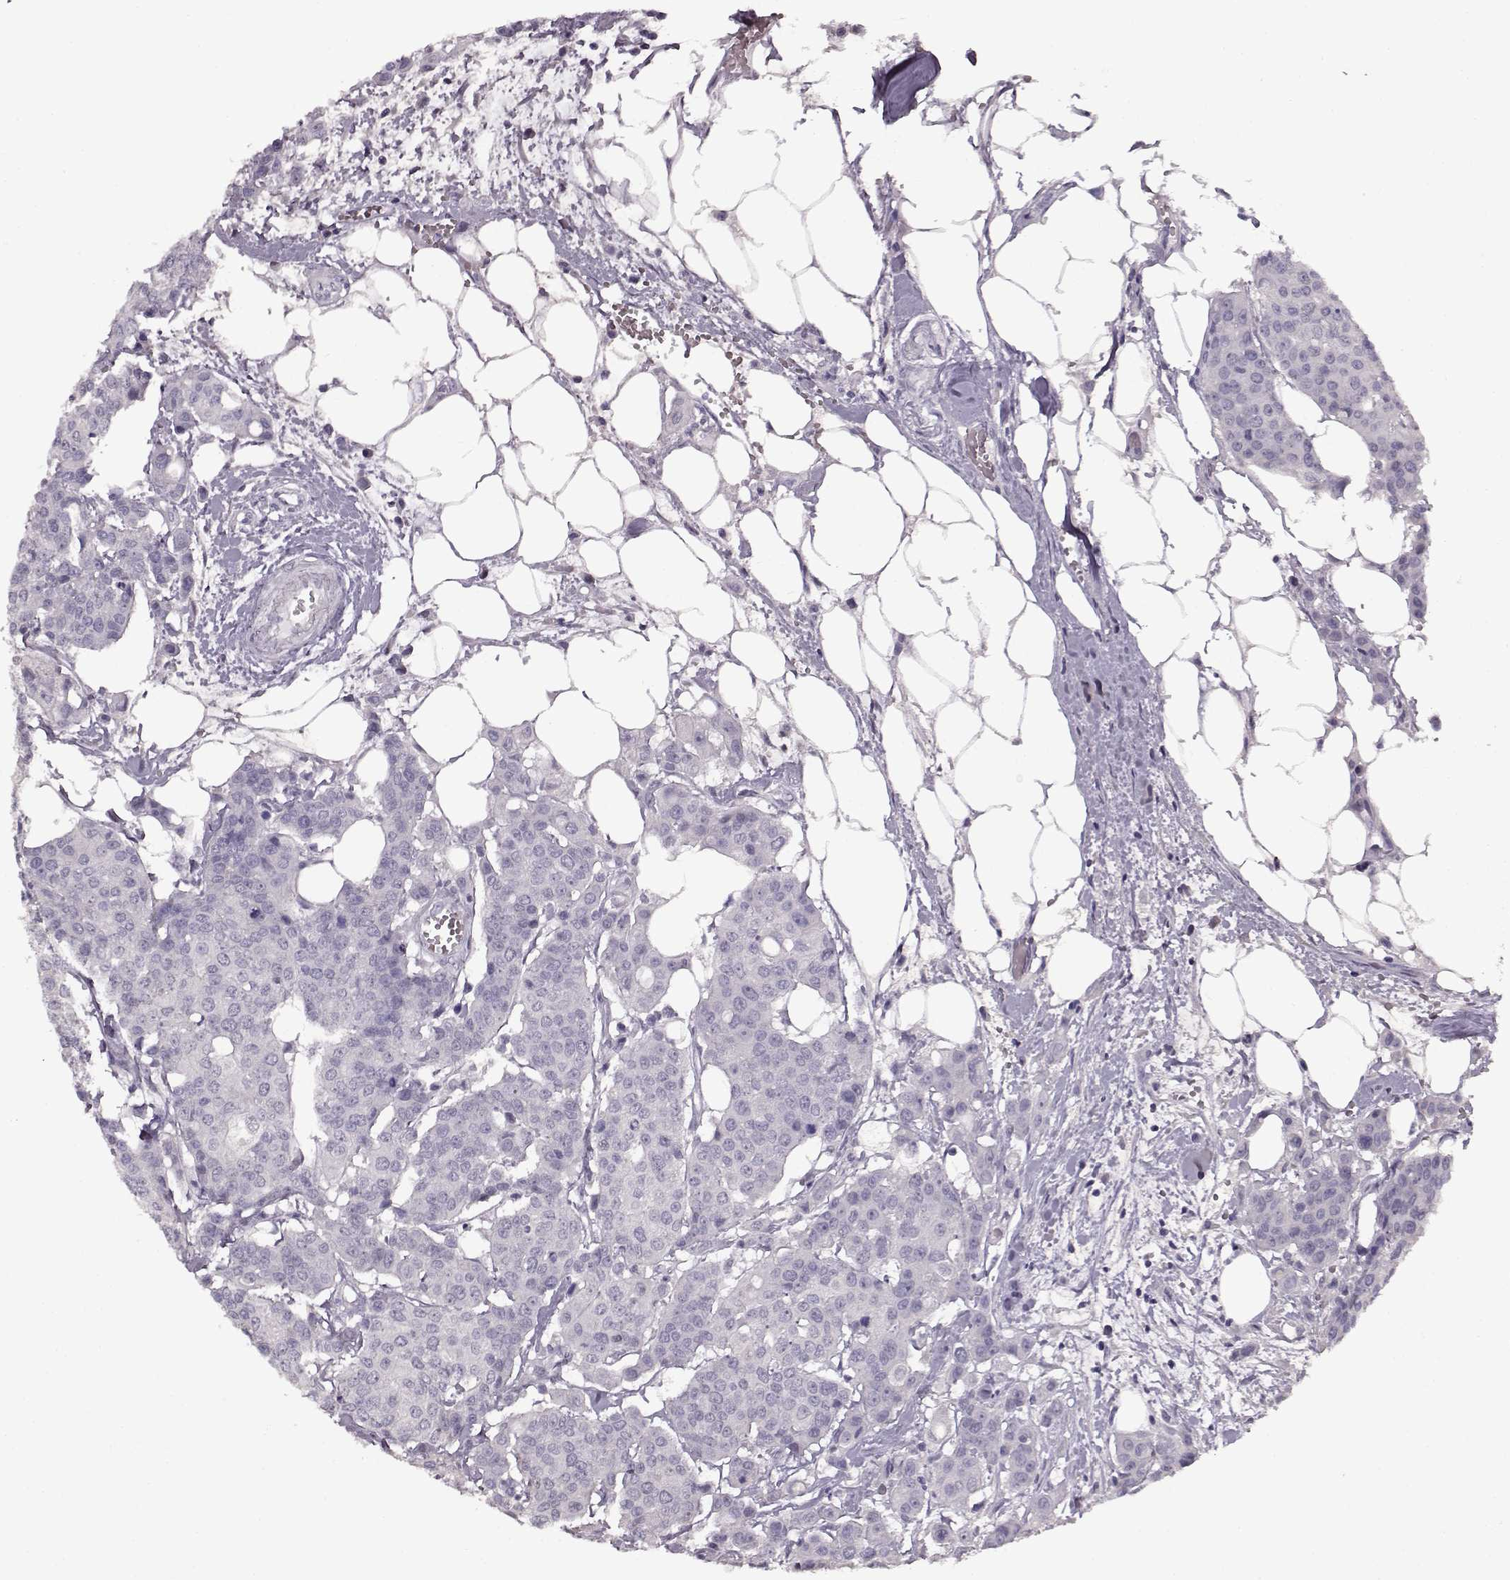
{"staining": {"intensity": "negative", "quantity": "none", "location": "none"}, "tissue": "carcinoid", "cell_type": "Tumor cells", "image_type": "cancer", "snomed": [{"axis": "morphology", "description": "Carcinoid, malignant, NOS"}, {"axis": "topography", "description": "Colon"}], "caption": "A high-resolution photomicrograph shows immunohistochemistry (IHC) staining of carcinoid (malignant), which exhibits no significant positivity in tumor cells.", "gene": "FSHB", "patient": {"sex": "male", "age": 81}}